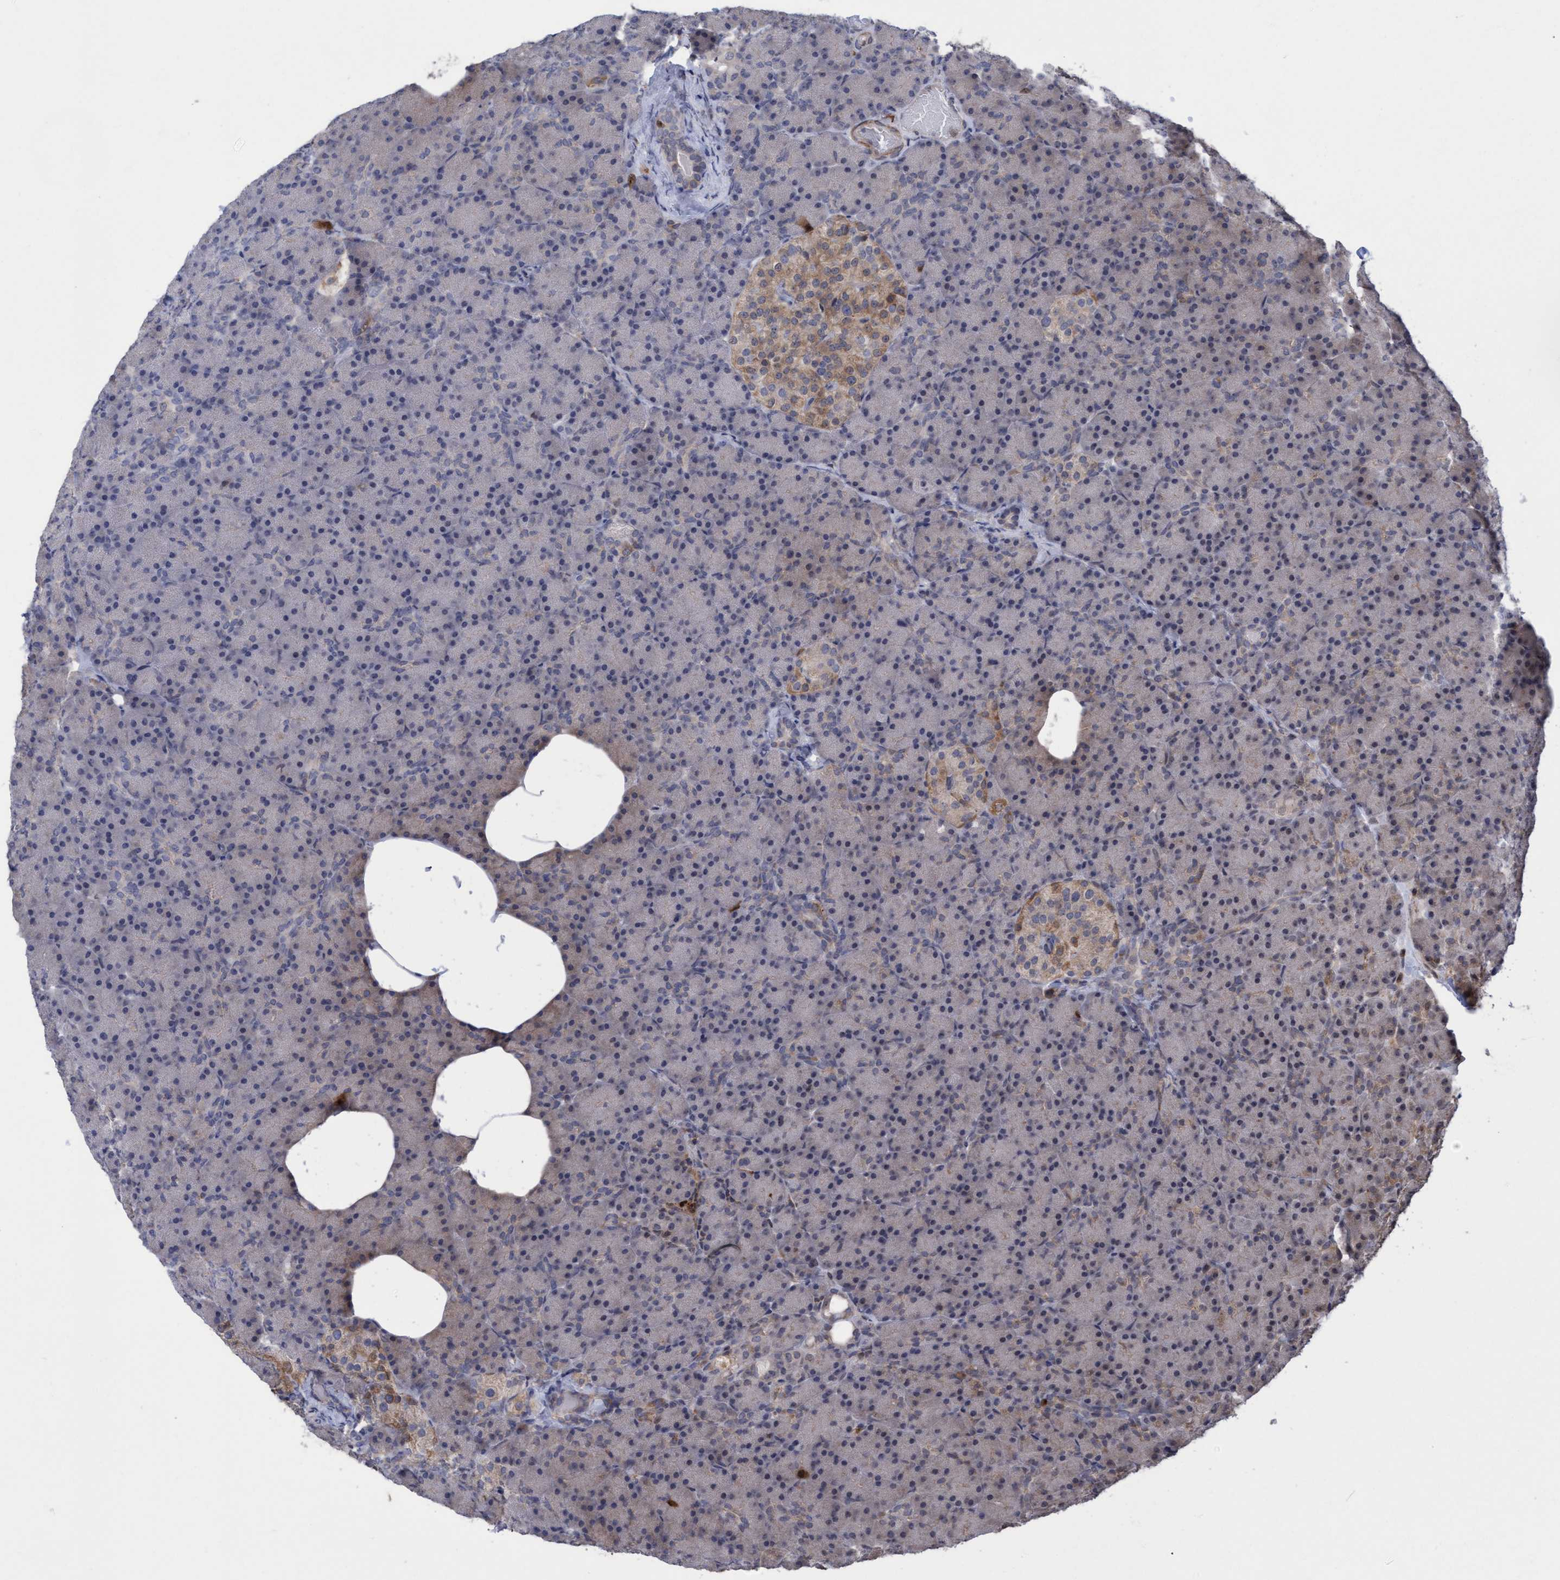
{"staining": {"intensity": "negative", "quantity": "none", "location": "none"}, "tissue": "pancreas", "cell_type": "Exocrine glandular cells", "image_type": "normal", "snomed": [{"axis": "morphology", "description": "Normal tissue, NOS"}, {"axis": "topography", "description": "Pancreas"}], "caption": "Immunohistochemistry (IHC) image of normal pancreas: pancreas stained with DAB exhibits no significant protein positivity in exocrine glandular cells.", "gene": "SLBP", "patient": {"sex": "female", "age": 43}}